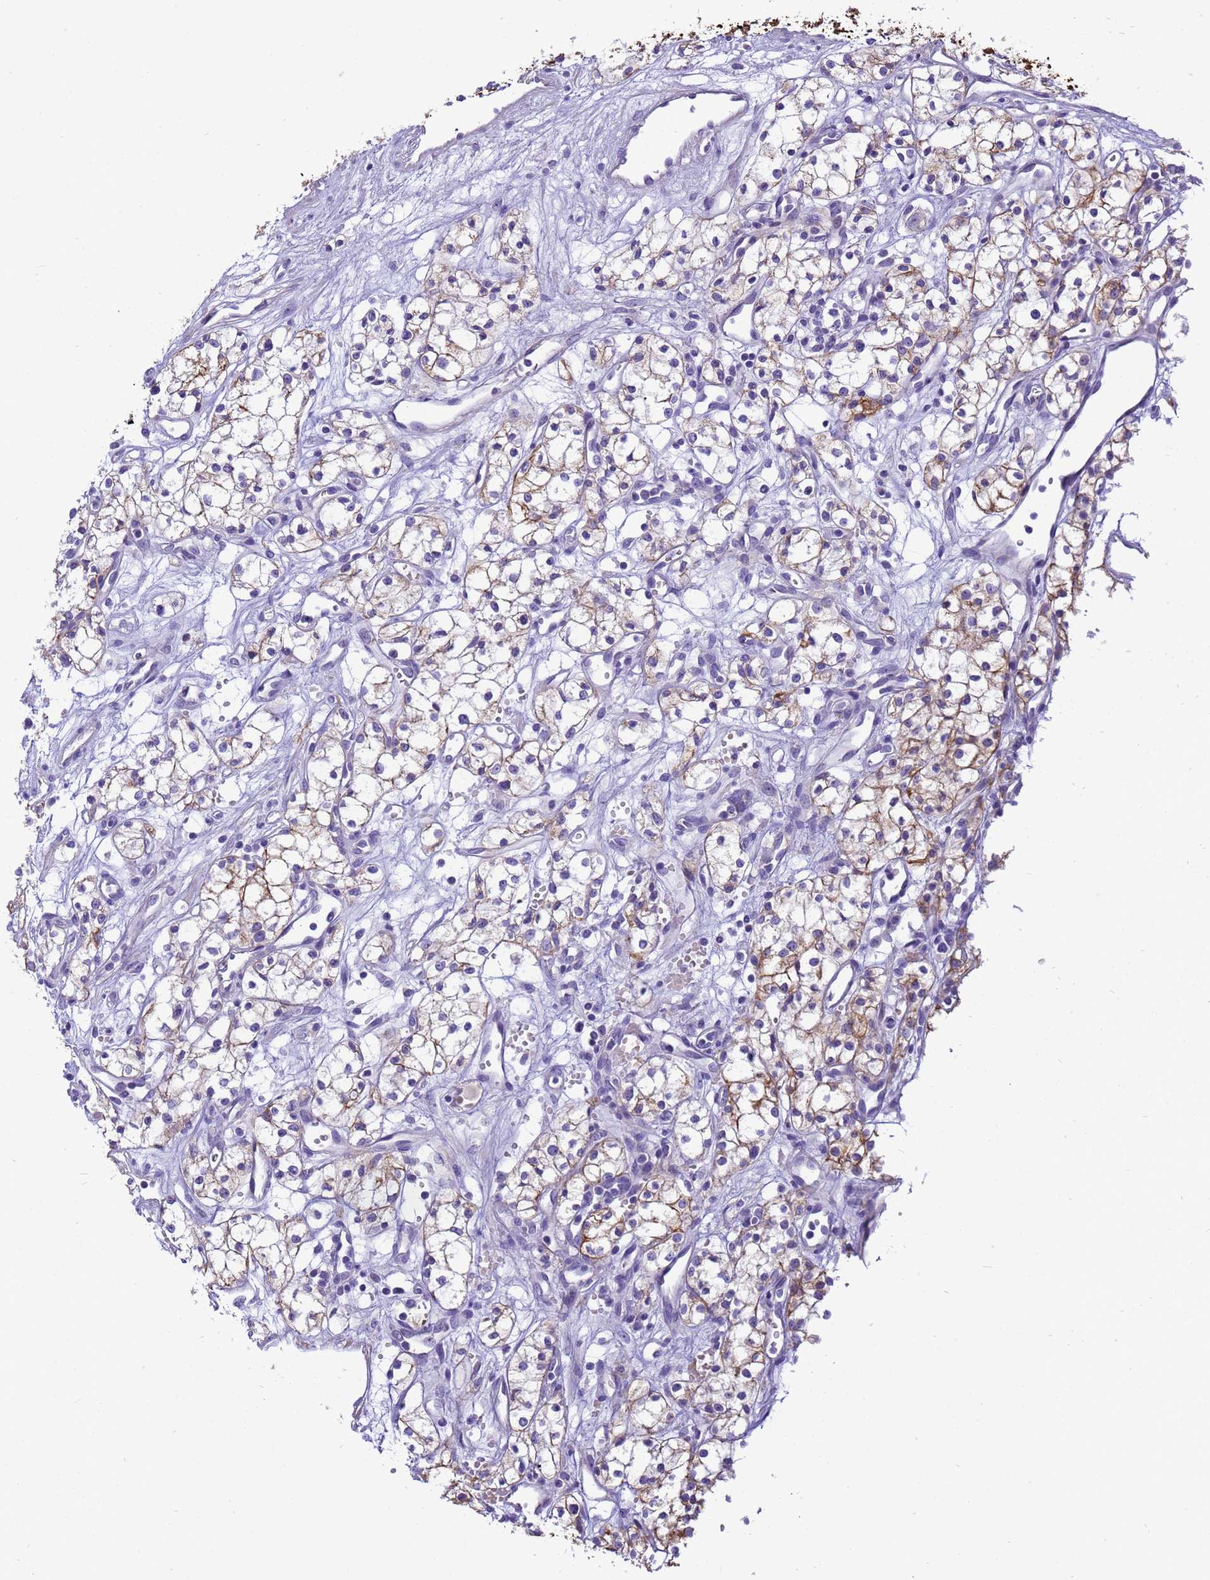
{"staining": {"intensity": "moderate", "quantity": "25%-75%", "location": "cytoplasmic/membranous"}, "tissue": "renal cancer", "cell_type": "Tumor cells", "image_type": "cancer", "snomed": [{"axis": "morphology", "description": "Adenocarcinoma, NOS"}, {"axis": "topography", "description": "Kidney"}], "caption": "The histopathology image shows a brown stain indicating the presence of a protein in the cytoplasmic/membranous of tumor cells in renal cancer.", "gene": "PIEZO2", "patient": {"sex": "male", "age": 59}}